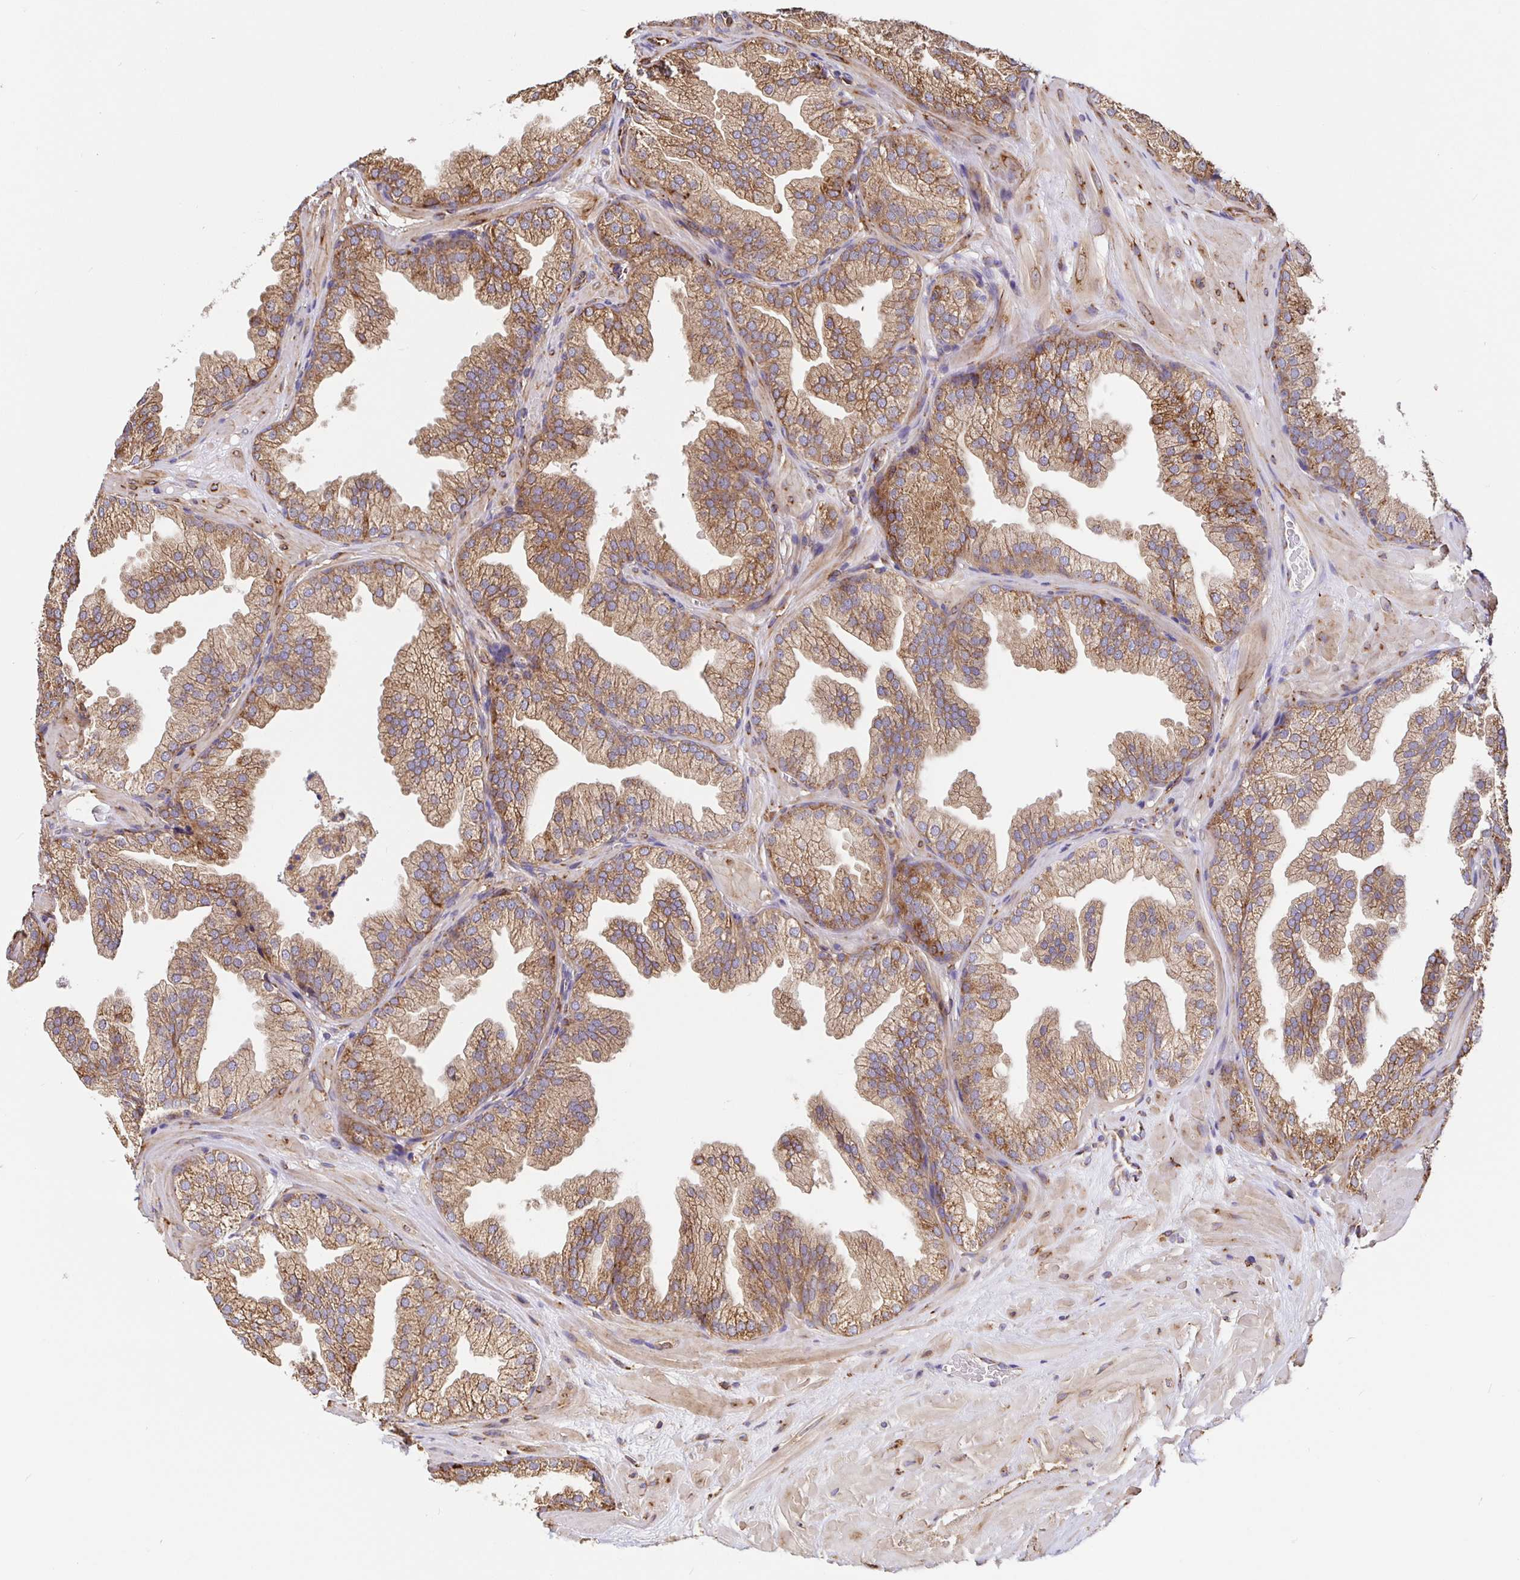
{"staining": {"intensity": "moderate", "quantity": ">75%", "location": "cytoplasmic/membranous"}, "tissue": "prostate", "cell_type": "Glandular cells", "image_type": "normal", "snomed": [{"axis": "morphology", "description": "Normal tissue, NOS"}, {"axis": "topography", "description": "Prostate"}], "caption": "Immunohistochemical staining of normal prostate demonstrates >75% levels of moderate cytoplasmic/membranous protein staining in approximately >75% of glandular cells. (DAB IHC with brightfield microscopy, high magnification).", "gene": "MAOA", "patient": {"sex": "male", "age": 37}}